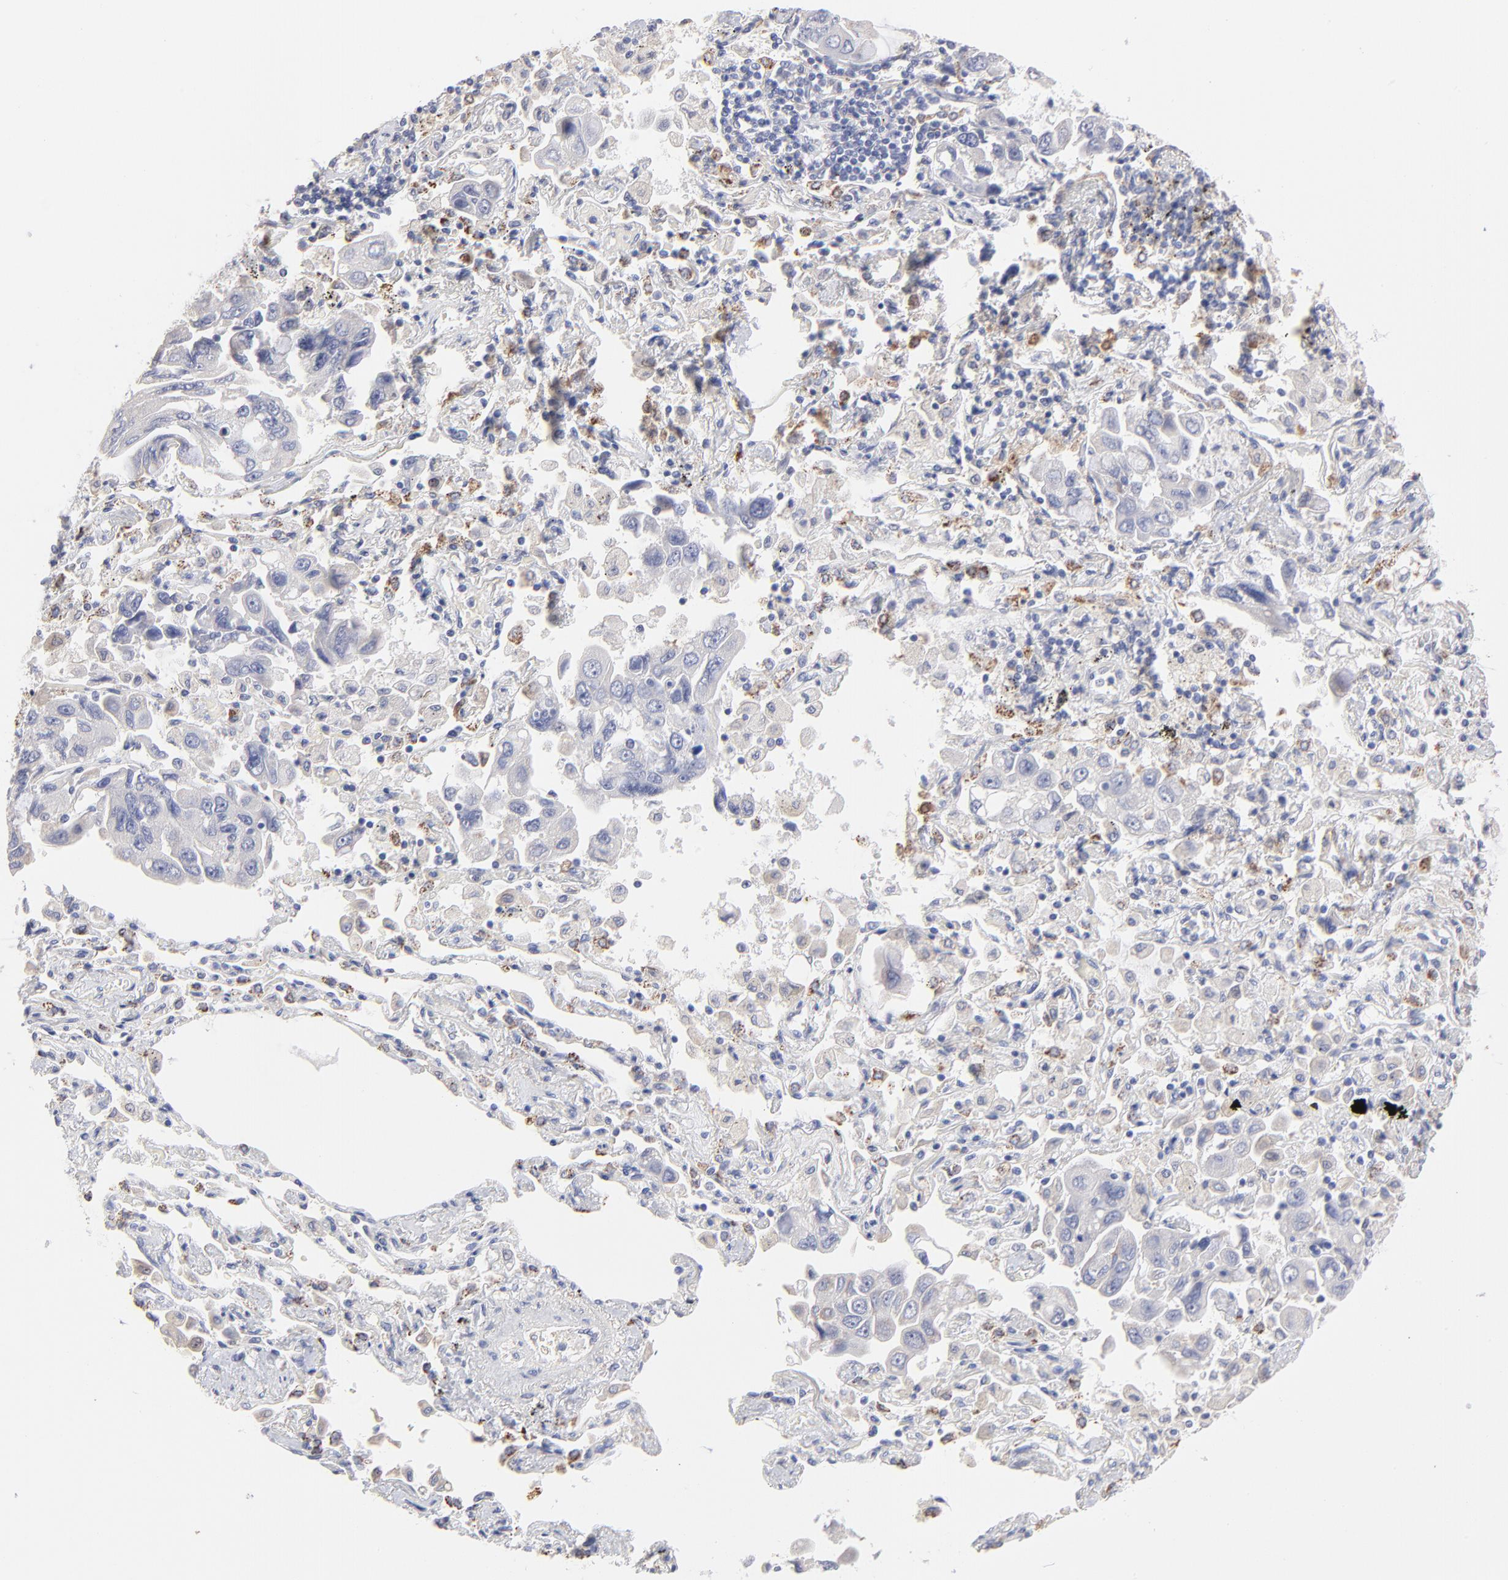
{"staining": {"intensity": "weak", "quantity": ">75%", "location": "cytoplasmic/membranous"}, "tissue": "lung cancer", "cell_type": "Tumor cells", "image_type": "cancer", "snomed": [{"axis": "morphology", "description": "Adenocarcinoma, NOS"}, {"axis": "topography", "description": "Lung"}], "caption": "Immunohistochemistry (IHC) histopathology image of lung cancer (adenocarcinoma) stained for a protein (brown), which displays low levels of weak cytoplasmic/membranous positivity in approximately >75% of tumor cells.", "gene": "TST", "patient": {"sex": "male", "age": 64}}